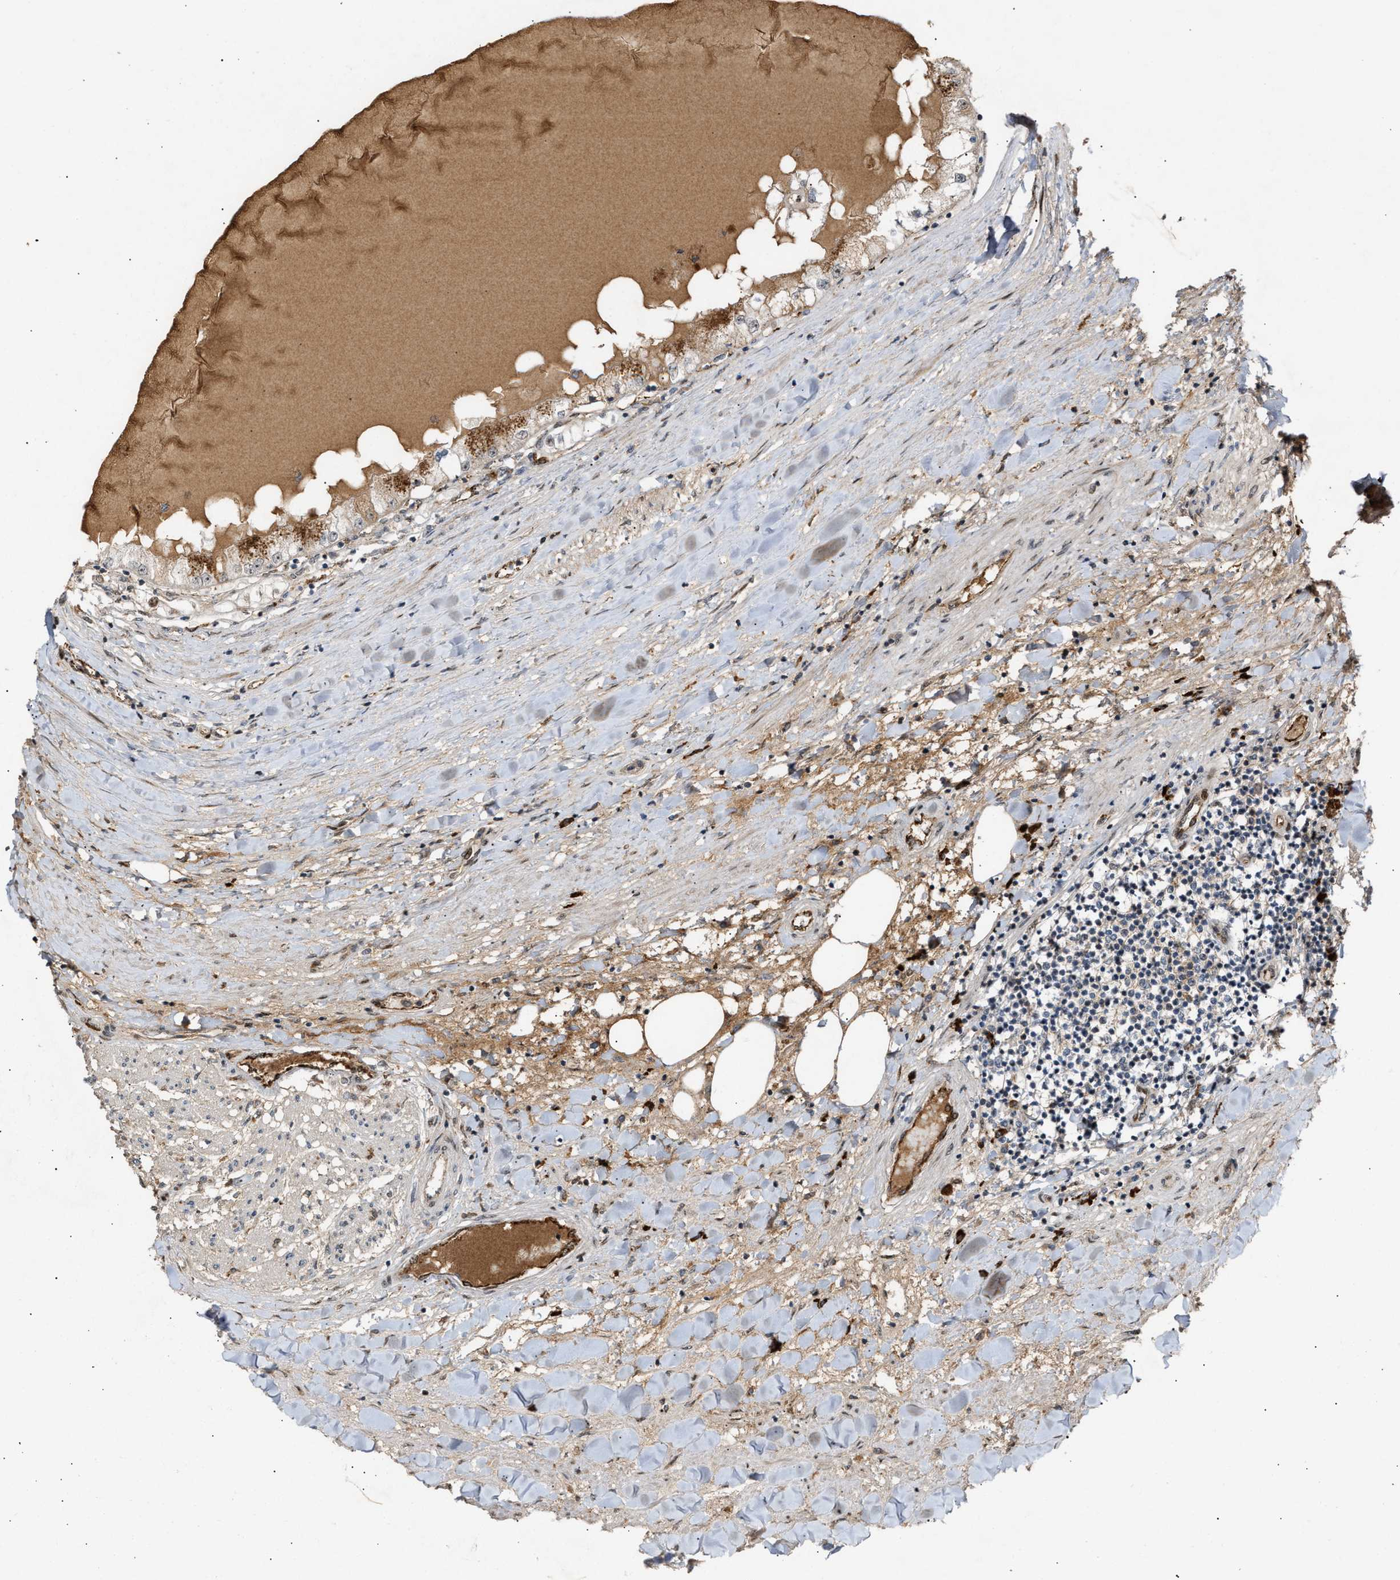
{"staining": {"intensity": "moderate", "quantity": "25%-75%", "location": "cytoplasmic/membranous"}, "tissue": "renal cancer", "cell_type": "Tumor cells", "image_type": "cancer", "snomed": [{"axis": "morphology", "description": "Adenocarcinoma, NOS"}, {"axis": "topography", "description": "Kidney"}], "caption": "Renal adenocarcinoma tissue displays moderate cytoplasmic/membranous positivity in approximately 25%-75% of tumor cells, visualized by immunohistochemistry.", "gene": "ZFAND5", "patient": {"sex": "male", "age": 68}}